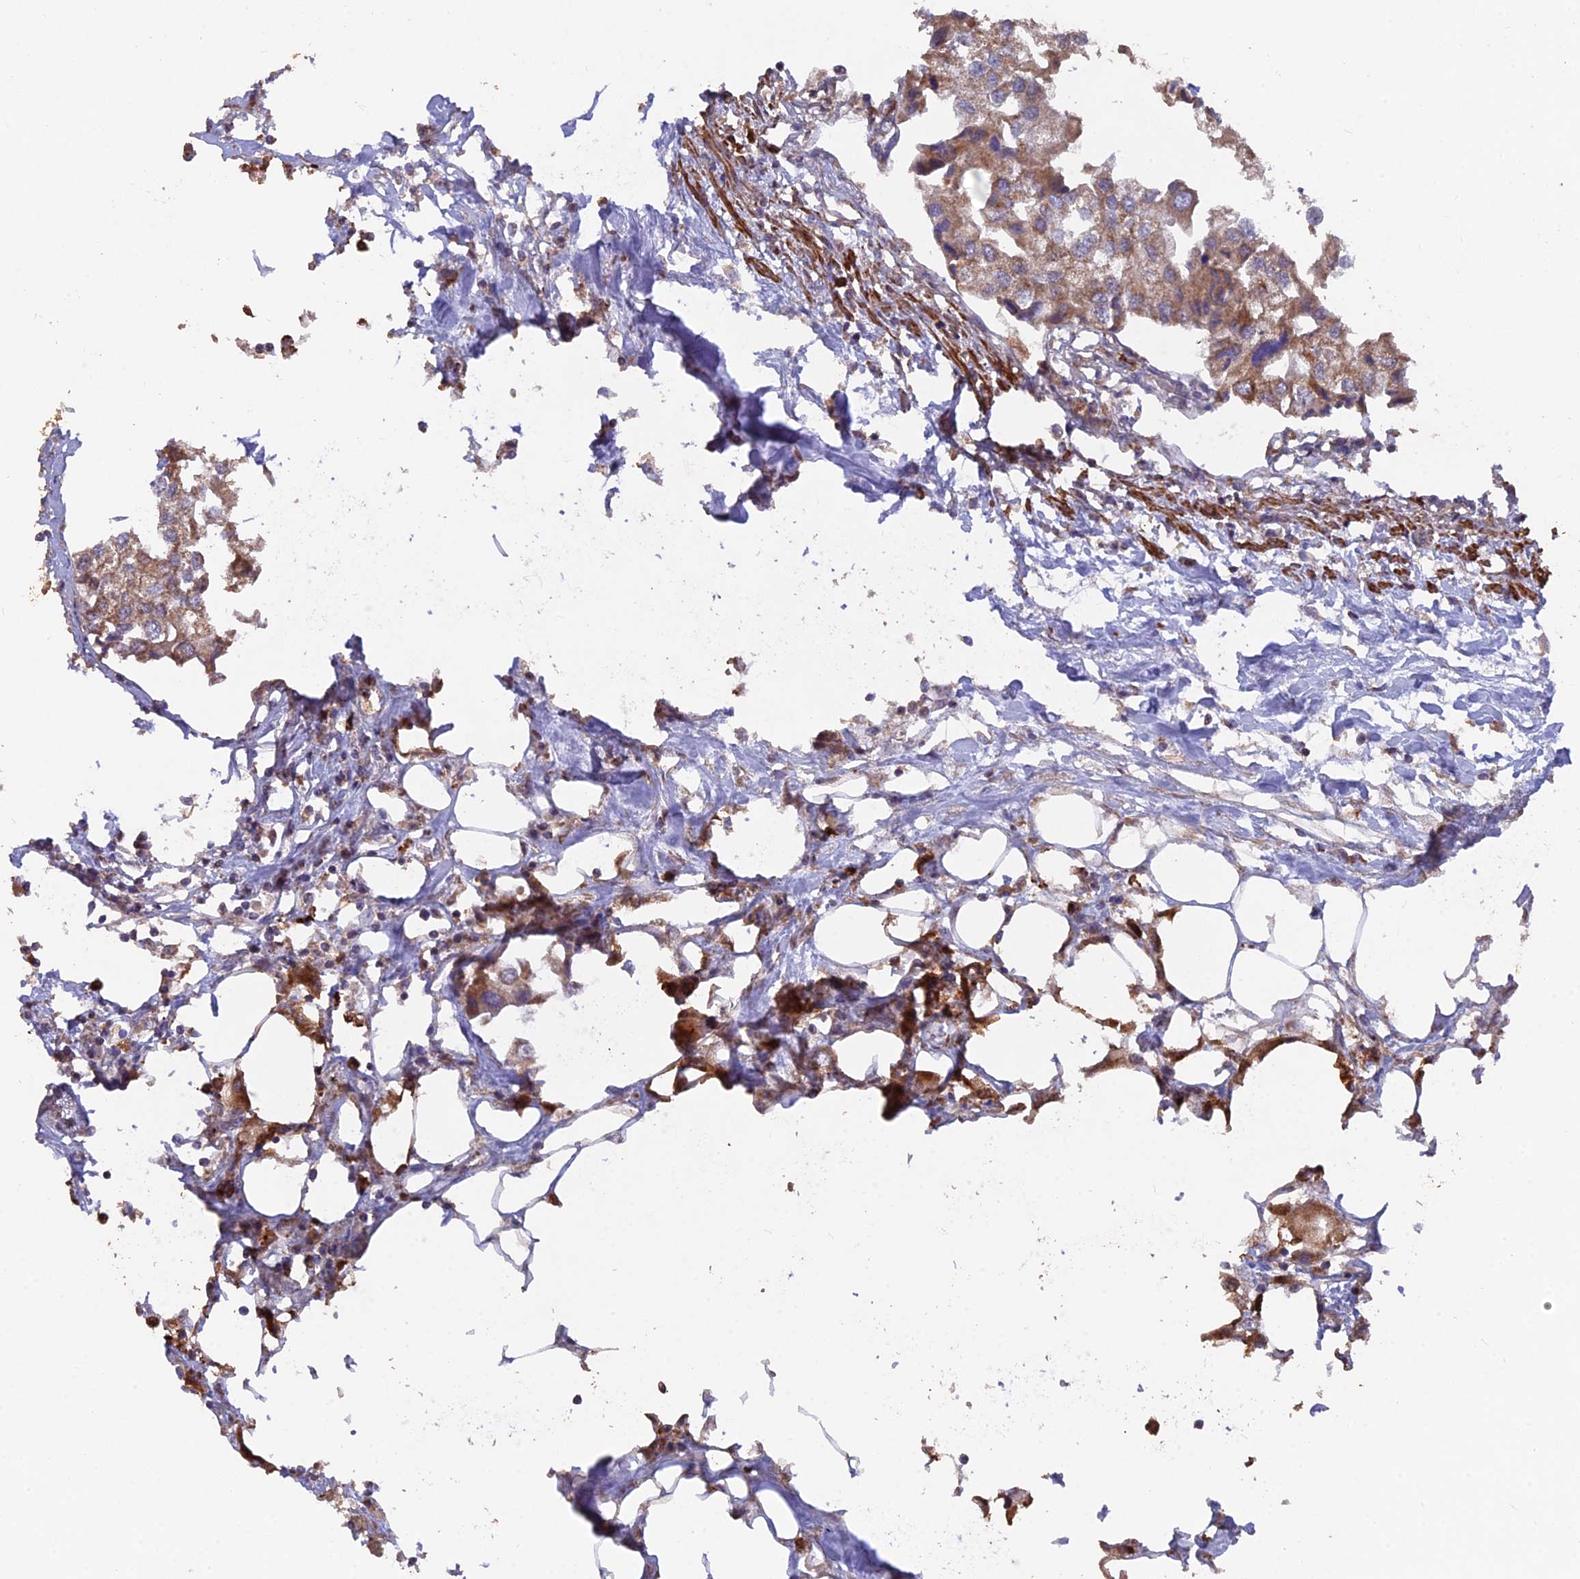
{"staining": {"intensity": "moderate", "quantity": ">75%", "location": "cytoplasmic/membranous"}, "tissue": "urothelial cancer", "cell_type": "Tumor cells", "image_type": "cancer", "snomed": [{"axis": "morphology", "description": "Urothelial carcinoma, High grade"}, {"axis": "topography", "description": "Urinary bladder"}], "caption": "Tumor cells reveal moderate cytoplasmic/membranous expression in approximately >75% of cells in urothelial cancer. The protein of interest is stained brown, and the nuclei are stained in blue (DAB IHC with brightfield microscopy, high magnification).", "gene": "IFT22", "patient": {"sex": "male", "age": 64}}